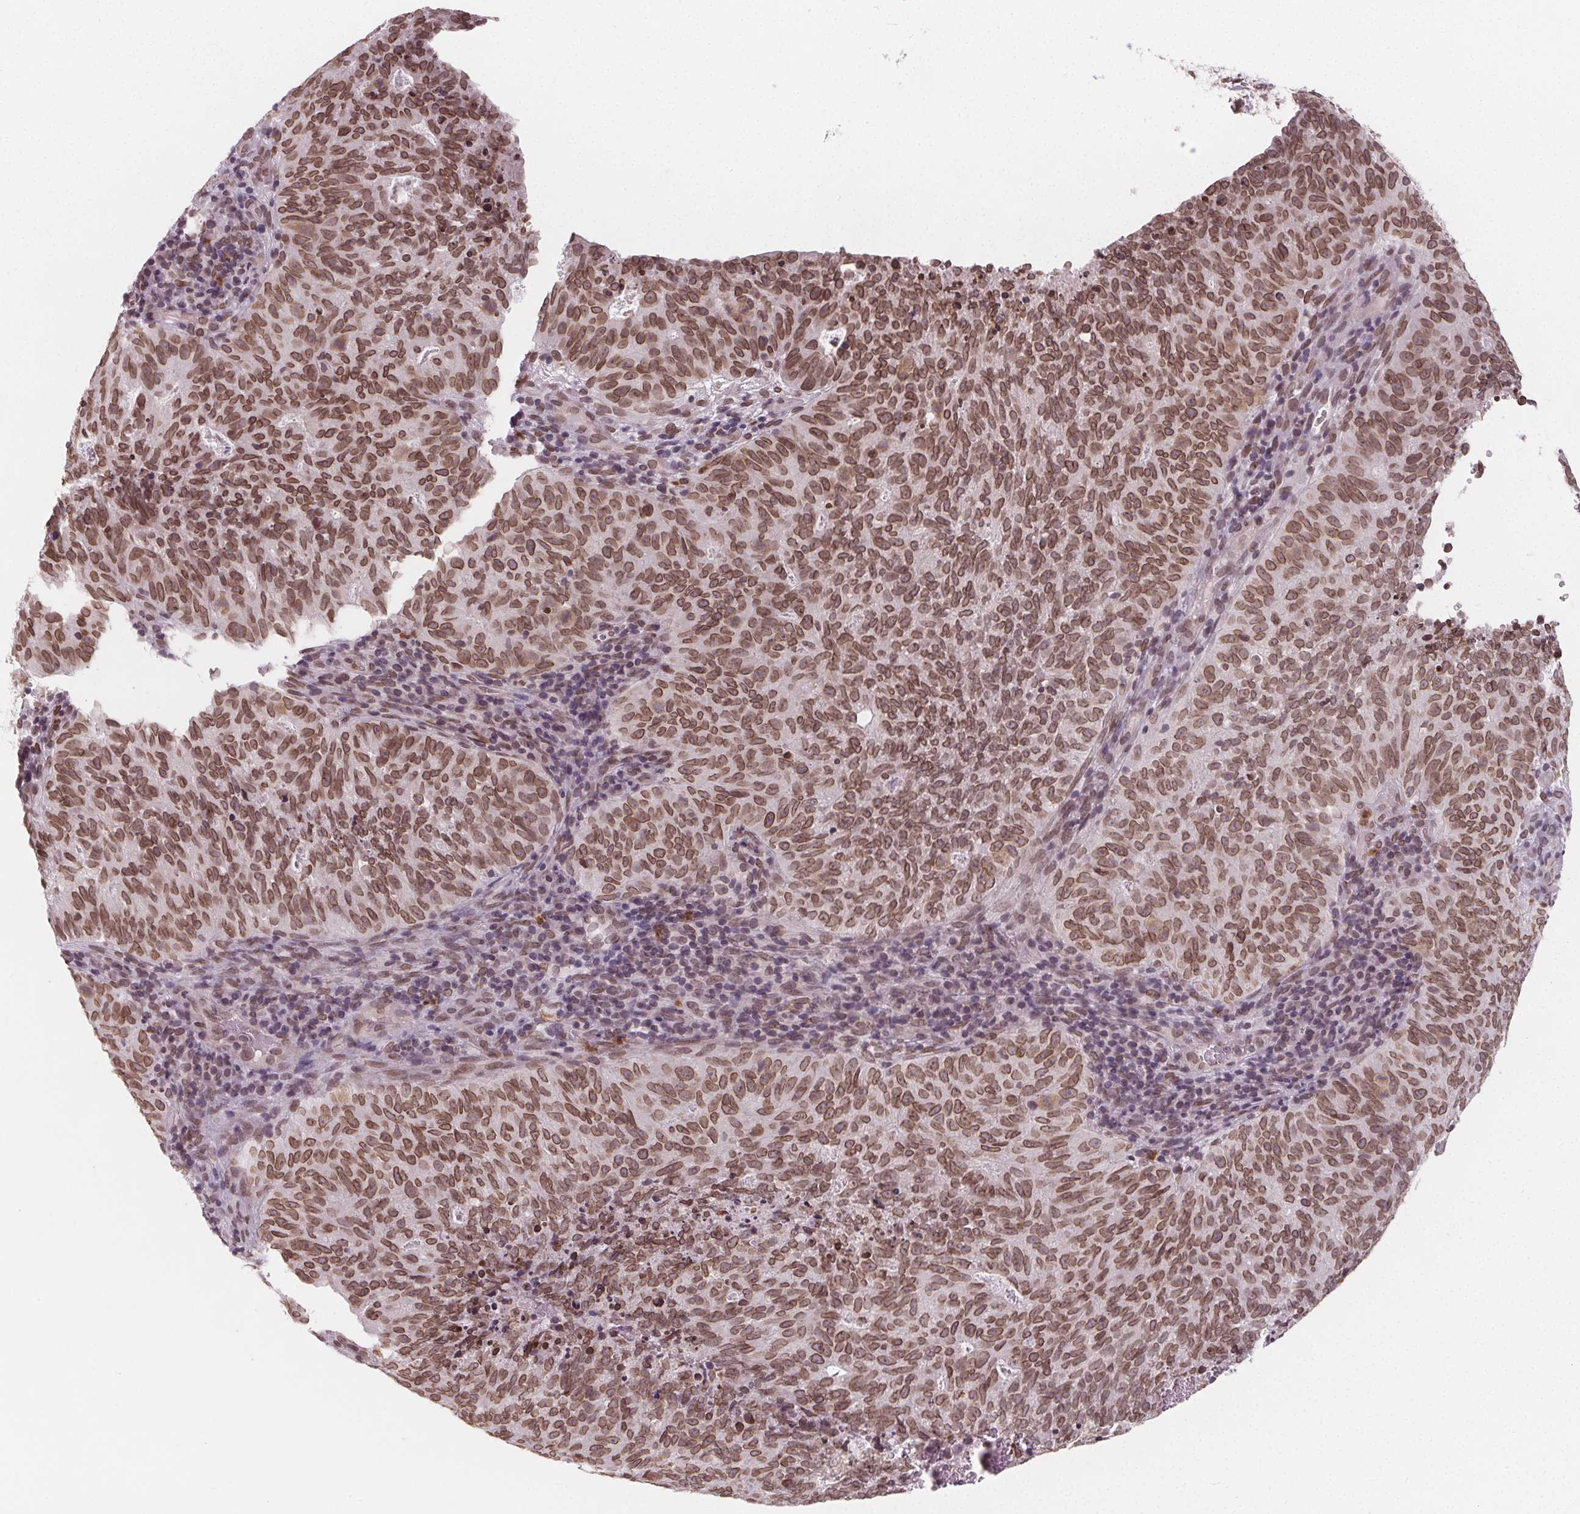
{"staining": {"intensity": "moderate", "quantity": ">75%", "location": "cytoplasmic/membranous,nuclear"}, "tissue": "cervical cancer", "cell_type": "Tumor cells", "image_type": "cancer", "snomed": [{"axis": "morphology", "description": "Adenocarcinoma, NOS"}, {"axis": "topography", "description": "Cervix"}], "caption": "Adenocarcinoma (cervical) stained with a protein marker shows moderate staining in tumor cells.", "gene": "TTC39C", "patient": {"sex": "female", "age": 38}}